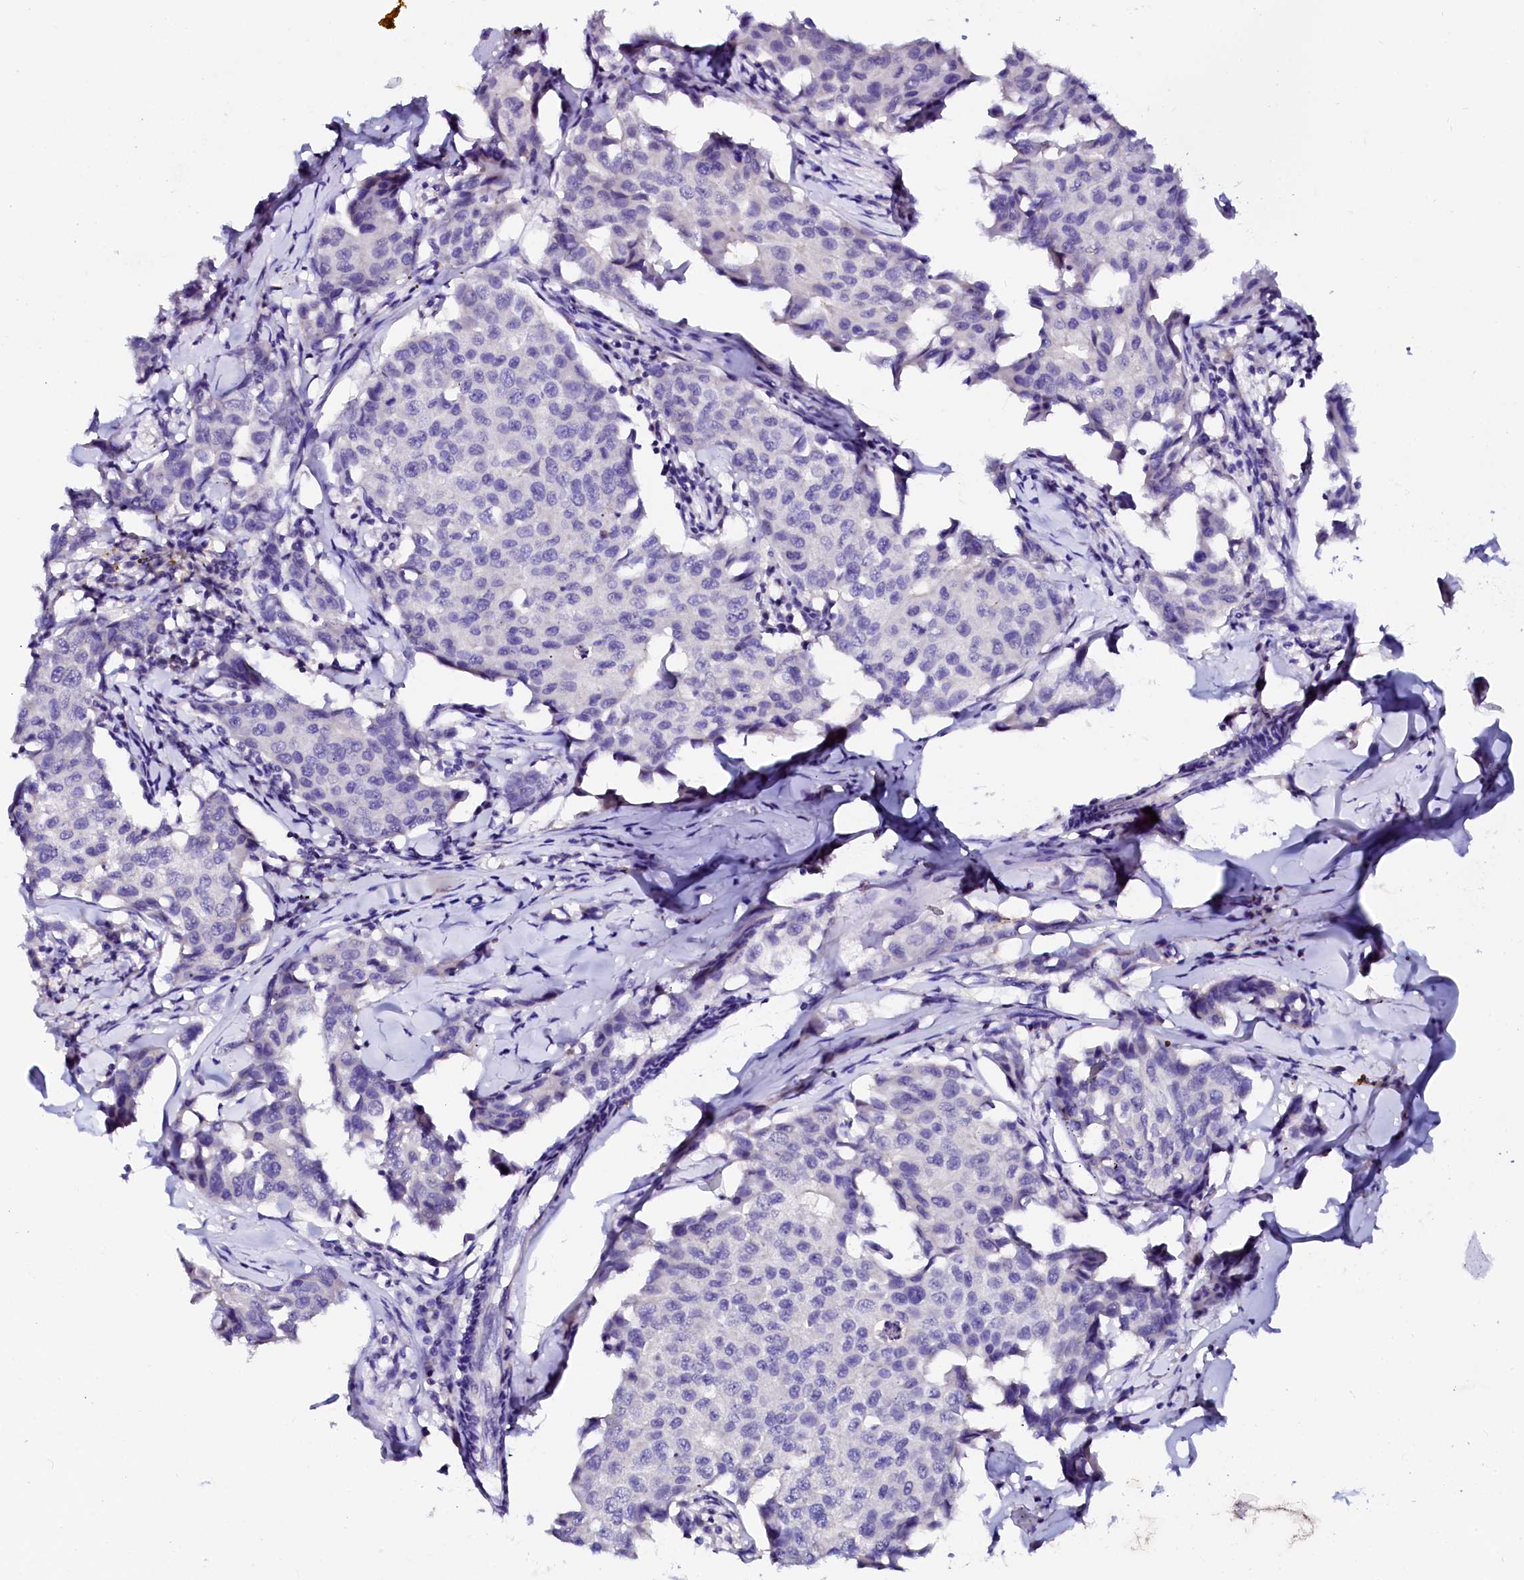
{"staining": {"intensity": "negative", "quantity": "none", "location": "none"}, "tissue": "breast cancer", "cell_type": "Tumor cells", "image_type": "cancer", "snomed": [{"axis": "morphology", "description": "Duct carcinoma"}, {"axis": "topography", "description": "Breast"}], "caption": "Tumor cells show no significant staining in breast infiltrating ductal carcinoma. (Immunohistochemistry, brightfield microscopy, high magnification).", "gene": "NALF1", "patient": {"sex": "female", "age": 80}}